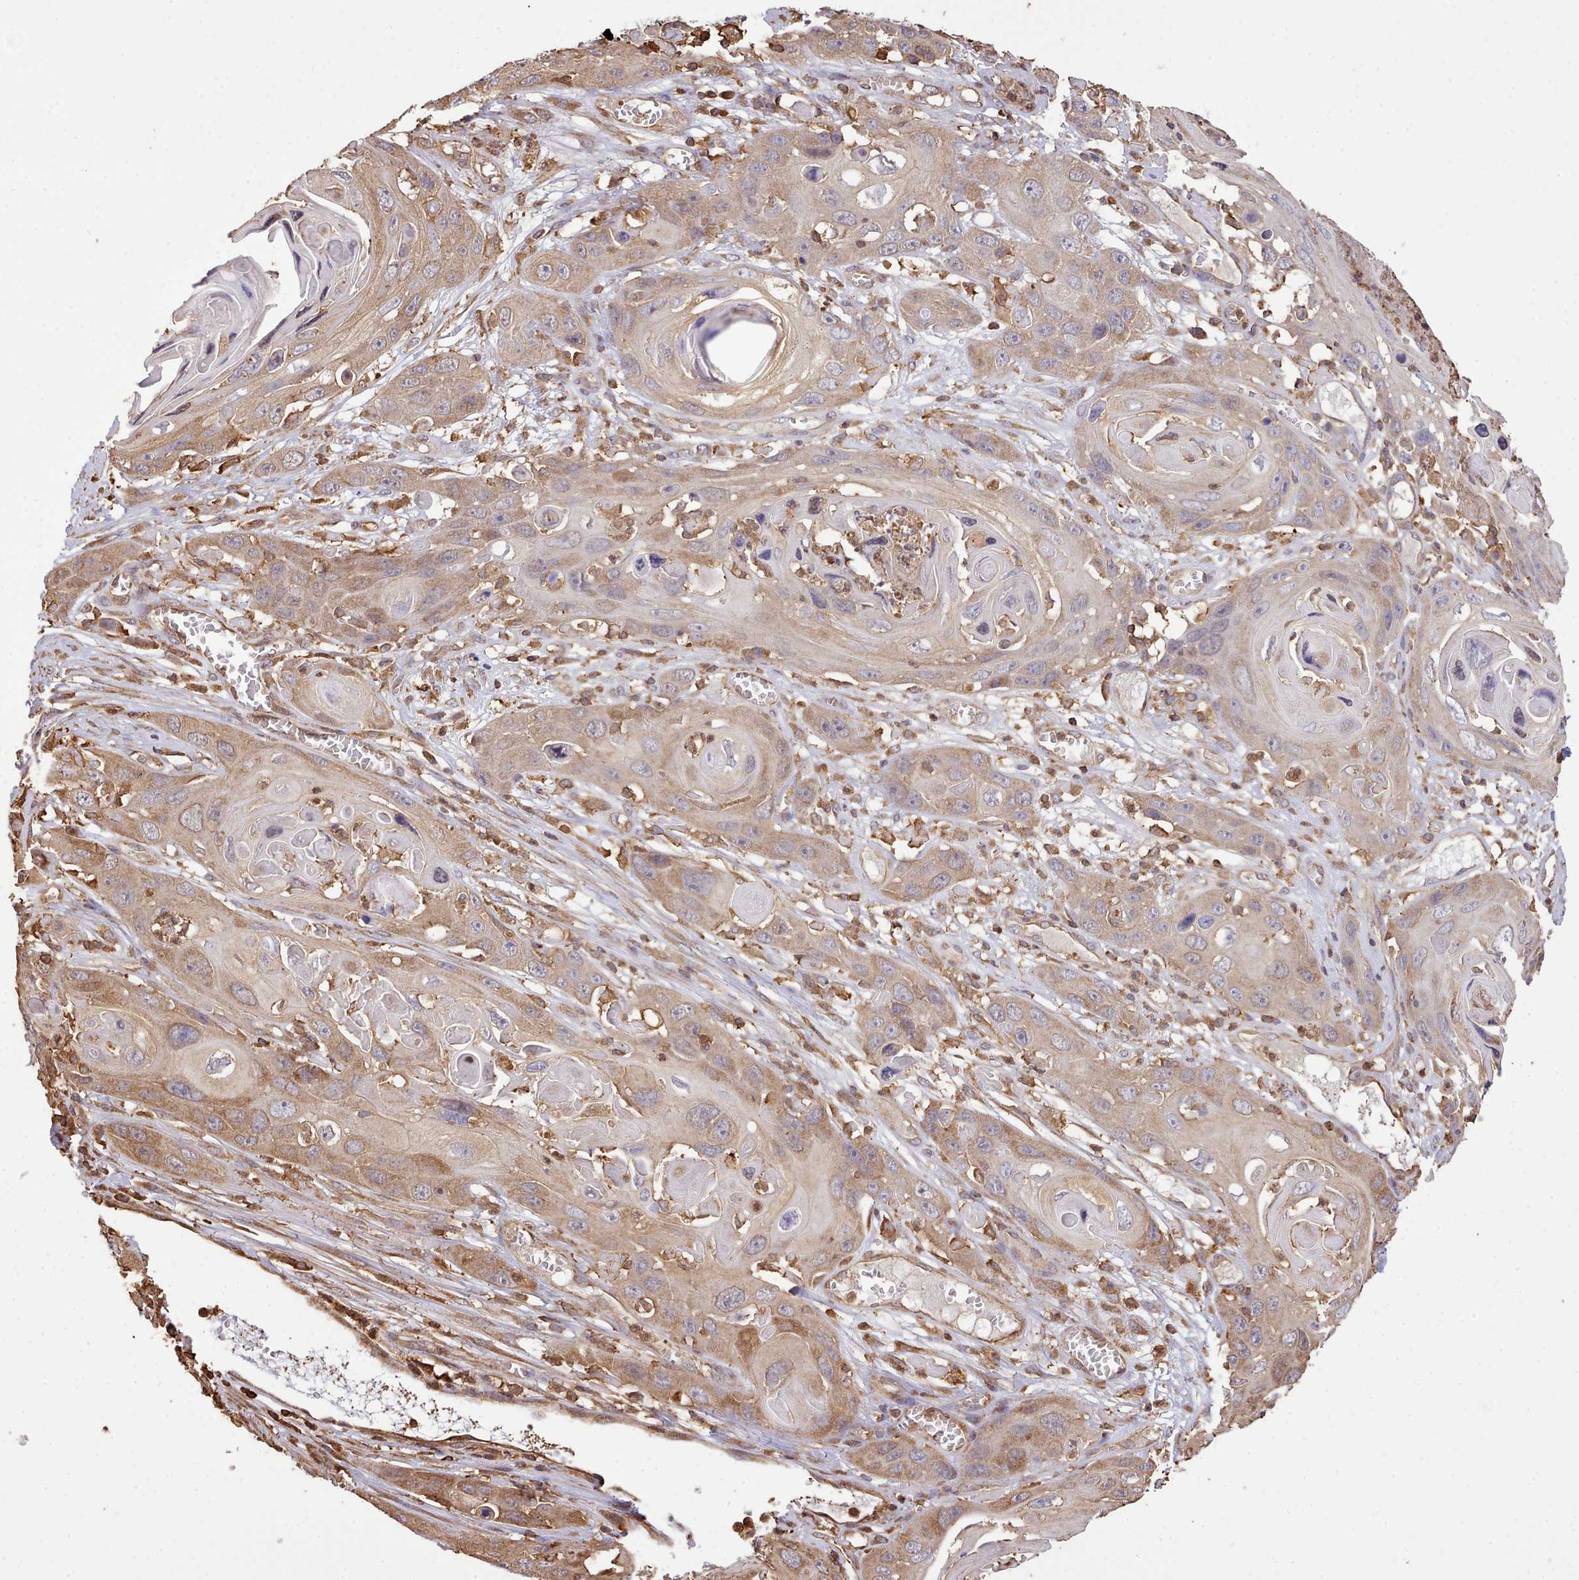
{"staining": {"intensity": "moderate", "quantity": ">75%", "location": "cytoplasmic/membranous"}, "tissue": "skin cancer", "cell_type": "Tumor cells", "image_type": "cancer", "snomed": [{"axis": "morphology", "description": "Squamous cell carcinoma, NOS"}, {"axis": "topography", "description": "Skin"}], "caption": "High-magnification brightfield microscopy of skin squamous cell carcinoma stained with DAB (brown) and counterstained with hematoxylin (blue). tumor cells exhibit moderate cytoplasmic/membranous positivity is identified in approximately>75% of cells.", "gene": "CAPZA1", "patient": {"sex": "male", "age": 55}}